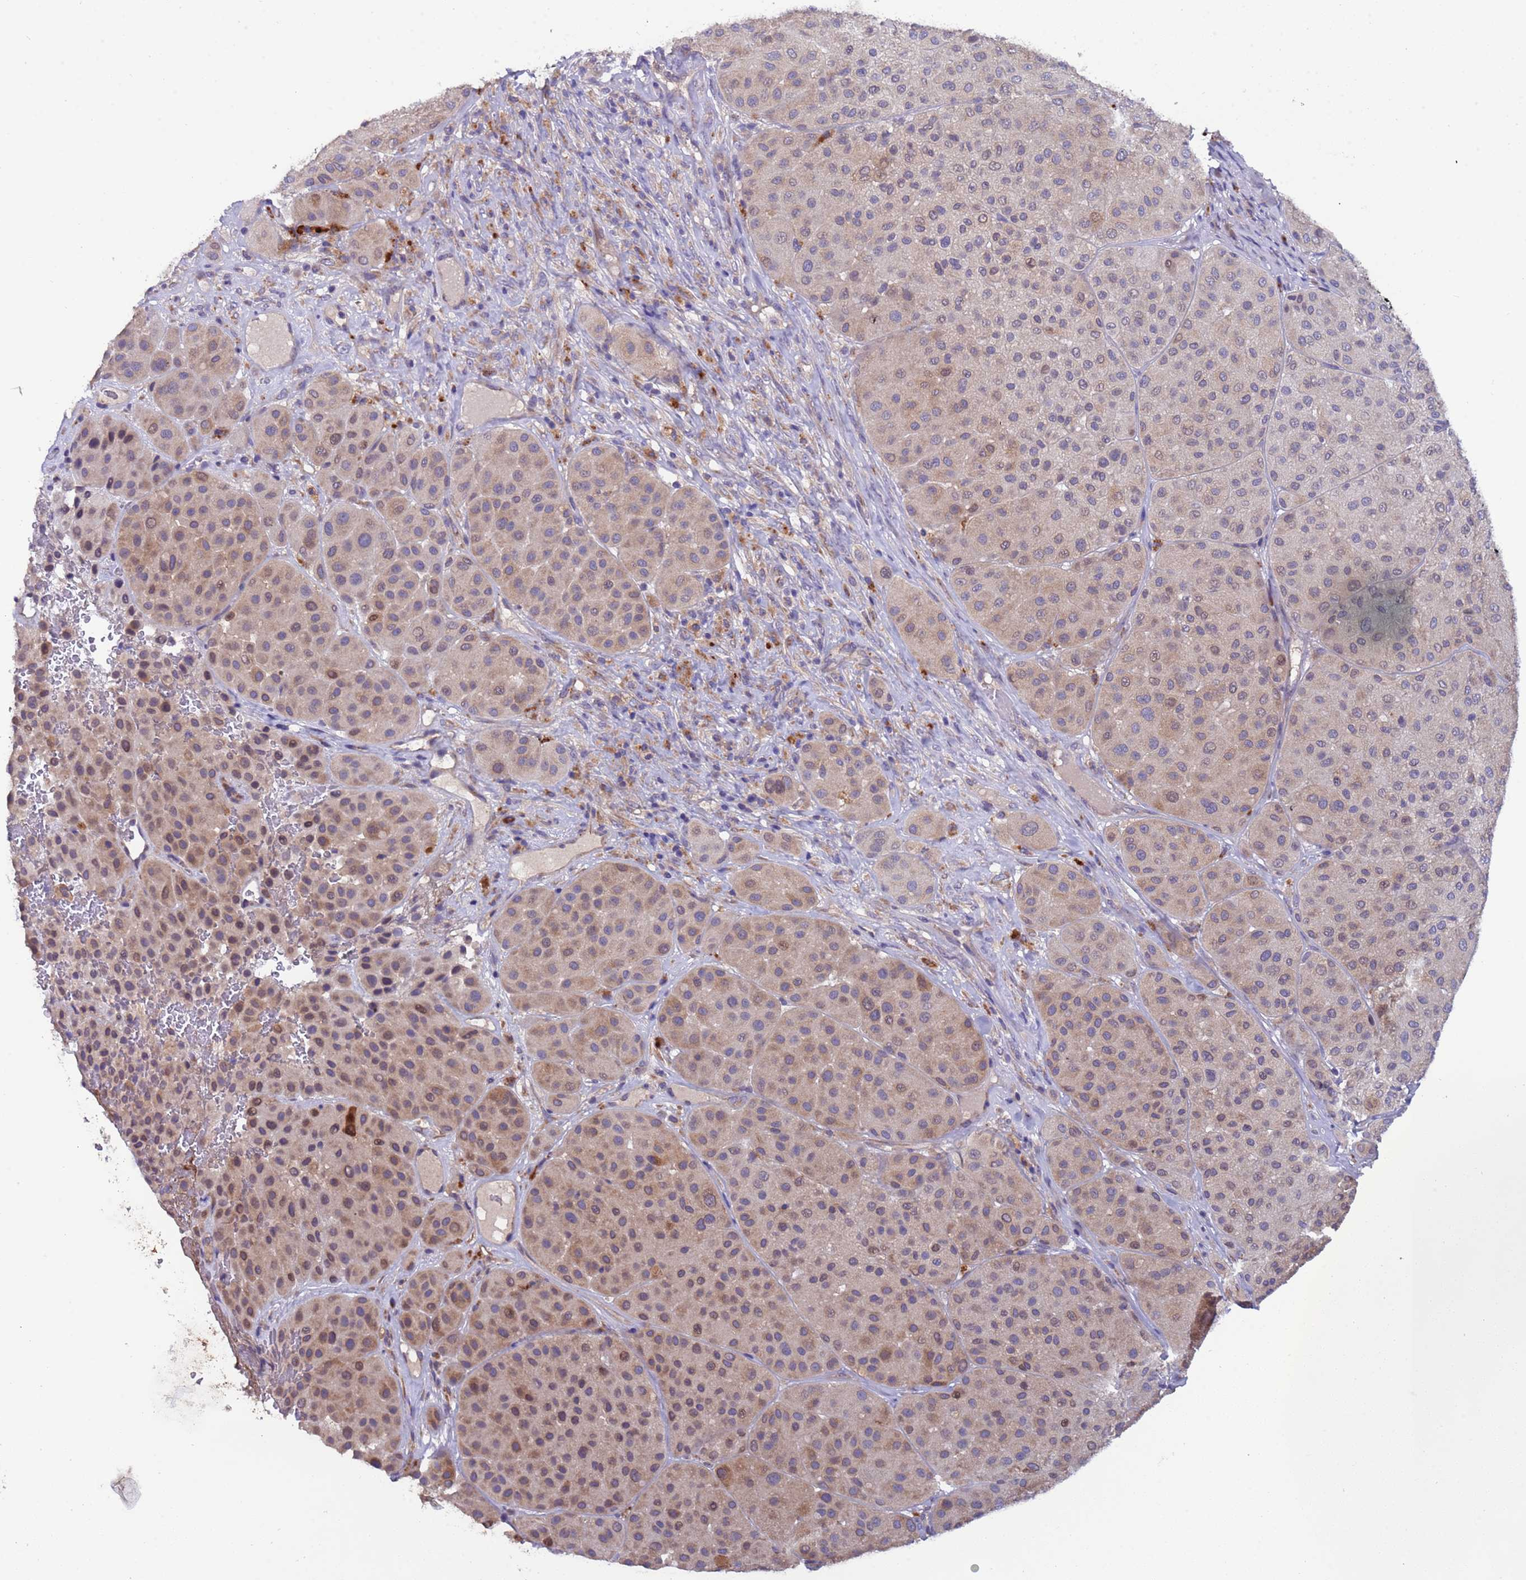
{"staining": {"intensity": "weak", "quantity": "25%-75%", "location": "cytoplasmic/membranous,nuclear"}, "tissue": "melanoma", "cell_type": "Tumor cells", "image_type": "cancer", "snomed": [{"axis": "morphology", "description": "Malignant melanoma, Metastatic site"}, {"axis": "topography", "description": "Smooth muscle"}], "caption": "Melanoma was stained to show a protein in brown. There is low levels of weak cytoplasmic/membranous and nuclear expression in about 25%-75% of tumor cells.", "gene": "ZNF248", "patient": {"sex": "male", "age": 41}}